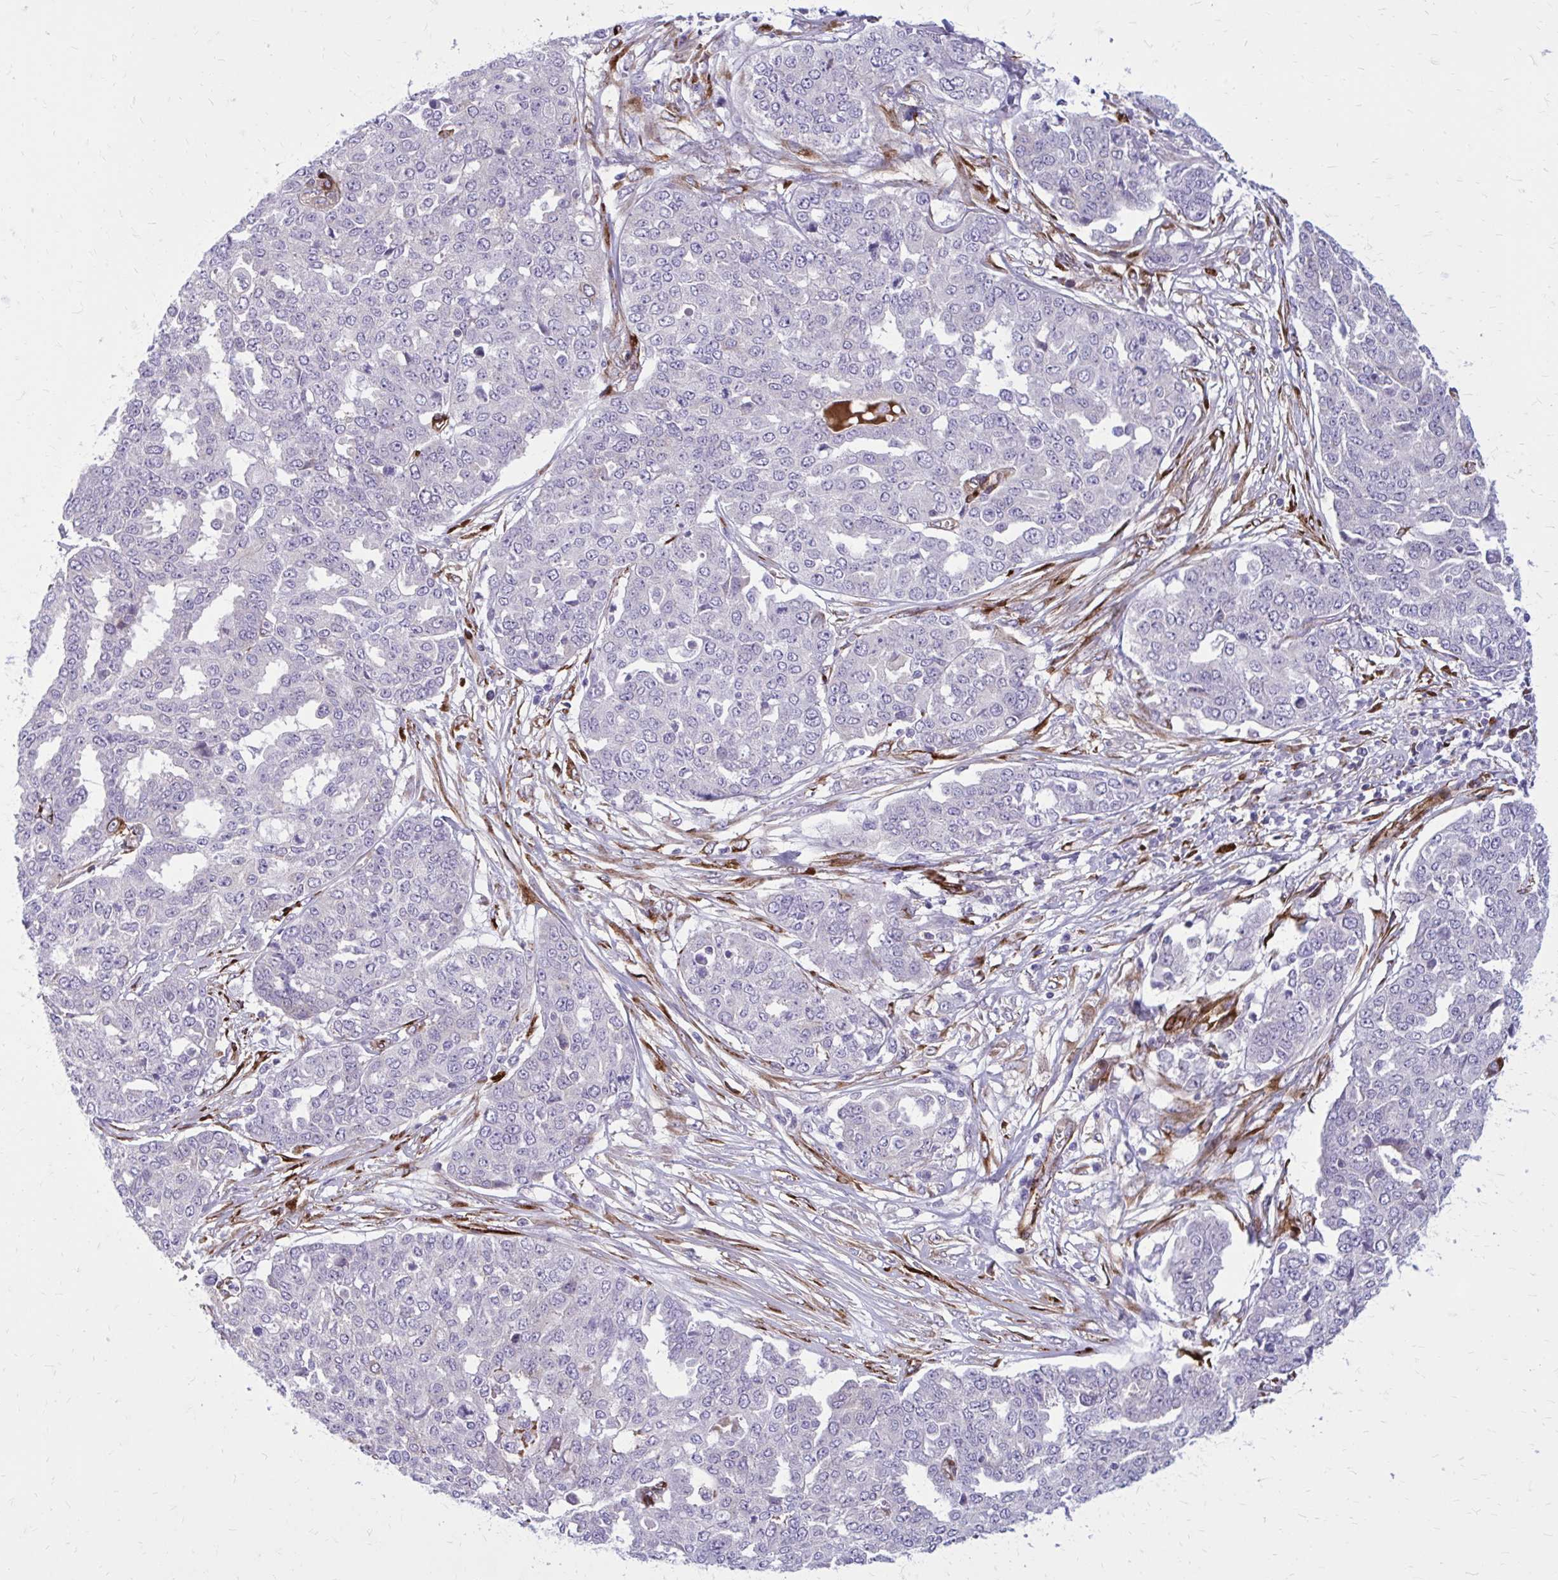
{"staining": {"intensity": "negative", "quantity": "none", "location": "none"}, "tissue": "ovarian cancer", "cell_type": "Tumor cells", "image_type": "cancer", "snomed": [{"axis": "morphology", "description": "Cystadenocarcinoma, serous, NOS"}, {"axis": "topography", "description": "Soft tissue"}, {"axis": "topography", "description": "Ovary"}], "caption": "This photomicrograph is of ovarian cancer stained with IHC to label a protein in brown with the nuclei are counter-stained blue. There is no staining in tumor cells.", "gene": "BEND5", "patient": {"sex": "female", "age": 57}}